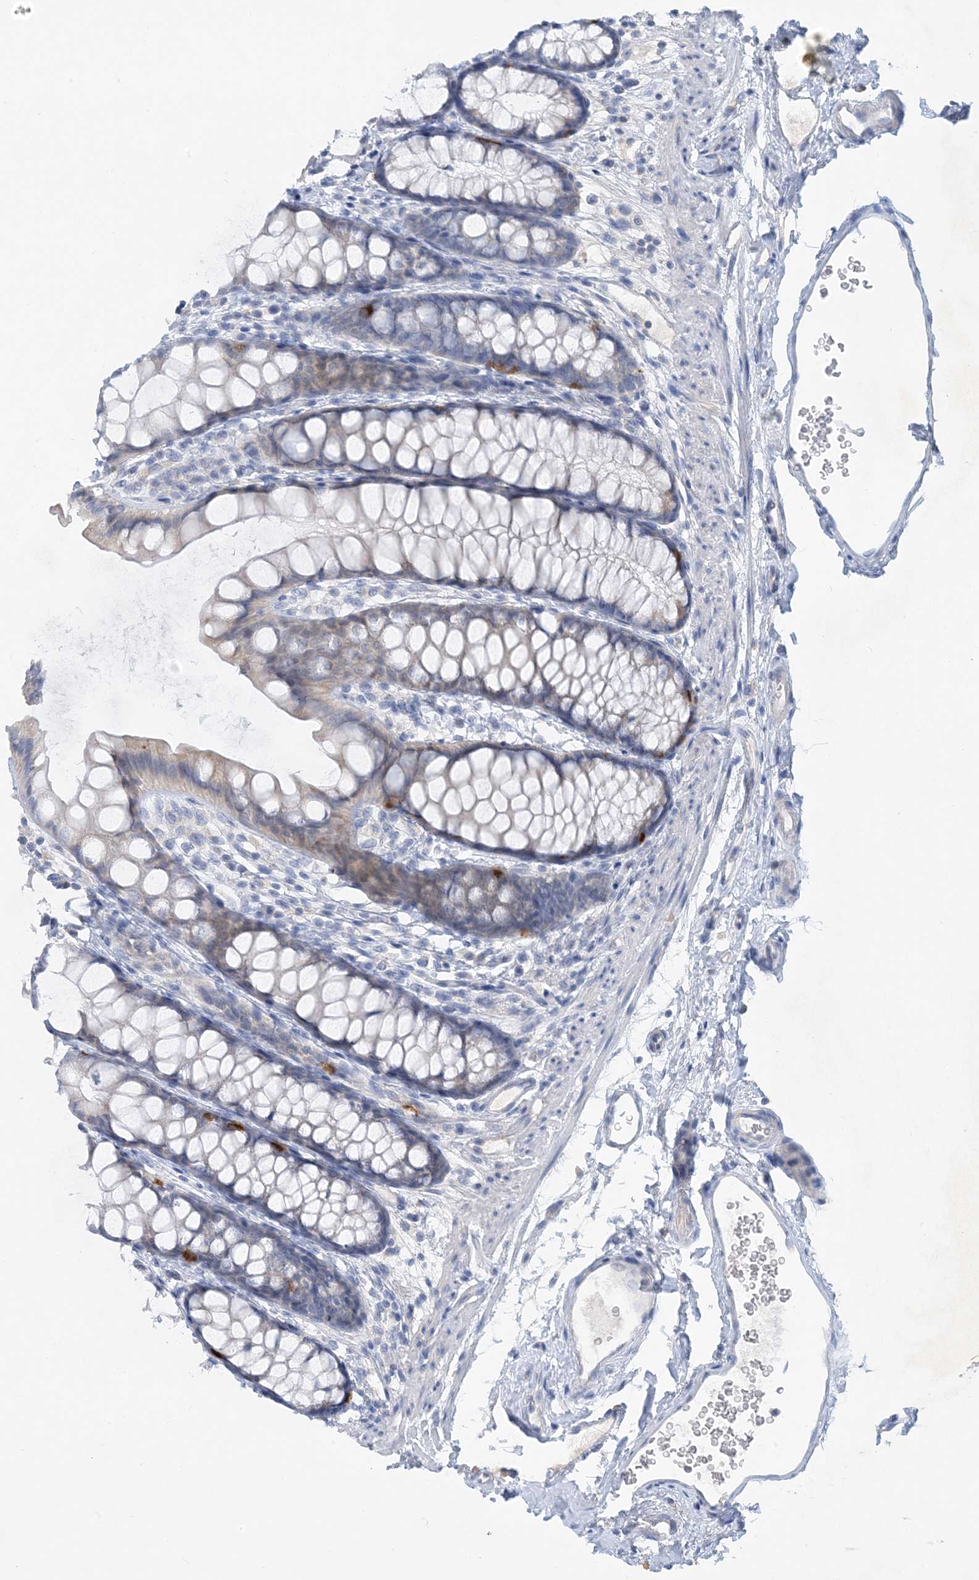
{"staining": {"intensity": "negative", "quantity": "none", "location": "none"}, "tissue": "rectum", "cell_type": "Glandular cells", "image_type": "normal", "snomed": [{"axis": "morphology", "description": "Normal tissue, NOS"}, {"axis": "topography", "description": "Rectum"}], "caption": "The histopathology image displays no significant positivity in glandular cells of rectum.", "gene": "ZCCHC12", "patient": {"sex": "female", "age": 65}}